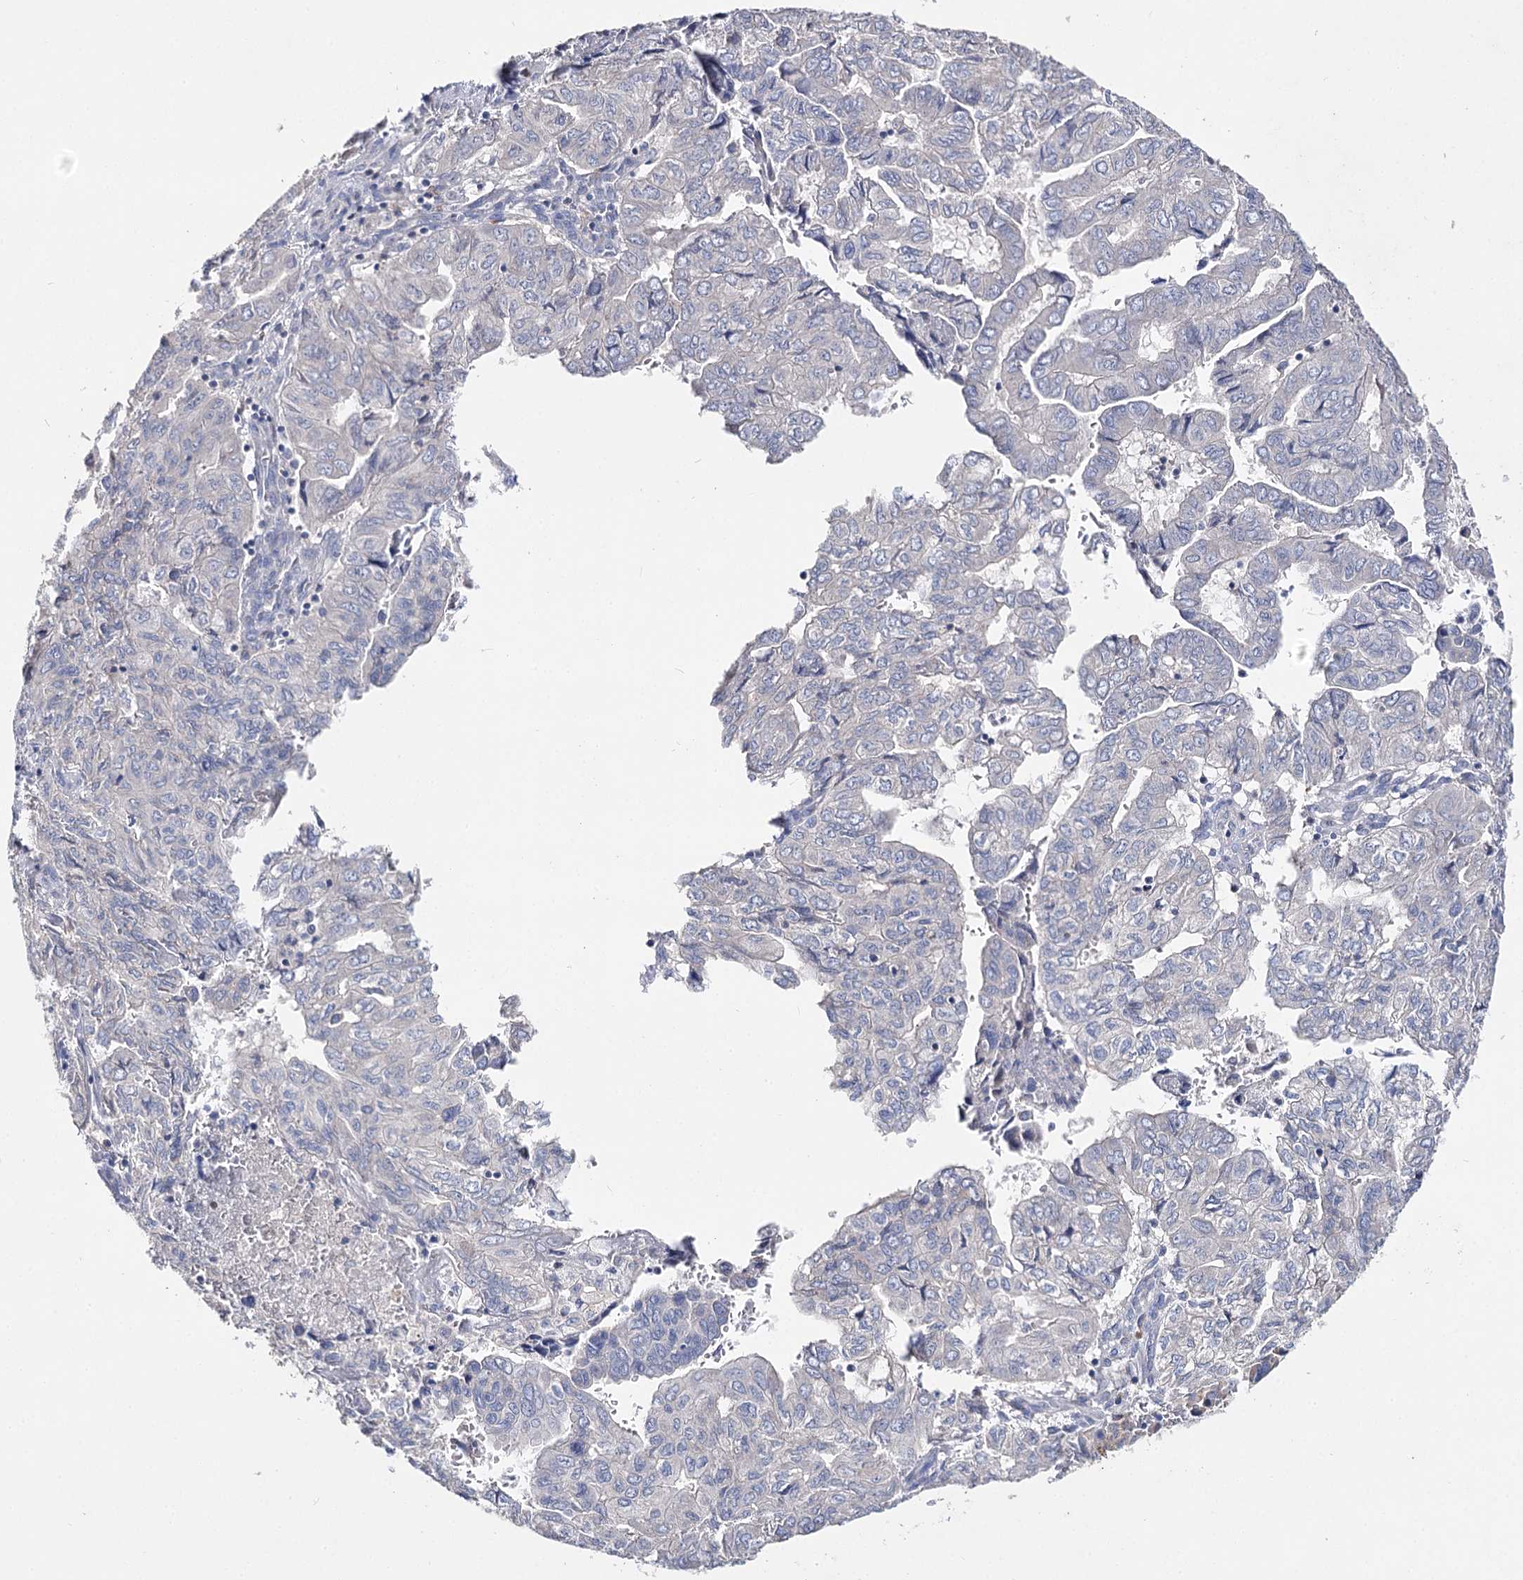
{"staining": {"intensity": "negative", "quantity": "none", "location": "none"}, "tissue": "pancreatic cancer", "cell_type": "Tumor cells", "image_type": "cancer", "snomed": [{"axis": "morphology", "description": "Adenocarcinoma, NOS"}, {"axis": "topography", "description": "Pancreas"}], "caption": "This is an immunohistochemistry photomicrograph of human pancreatic cancer. There is no expression in tumor cells.", "gene": "NRAP", "patient": {"sex": "male", "age": 51}}